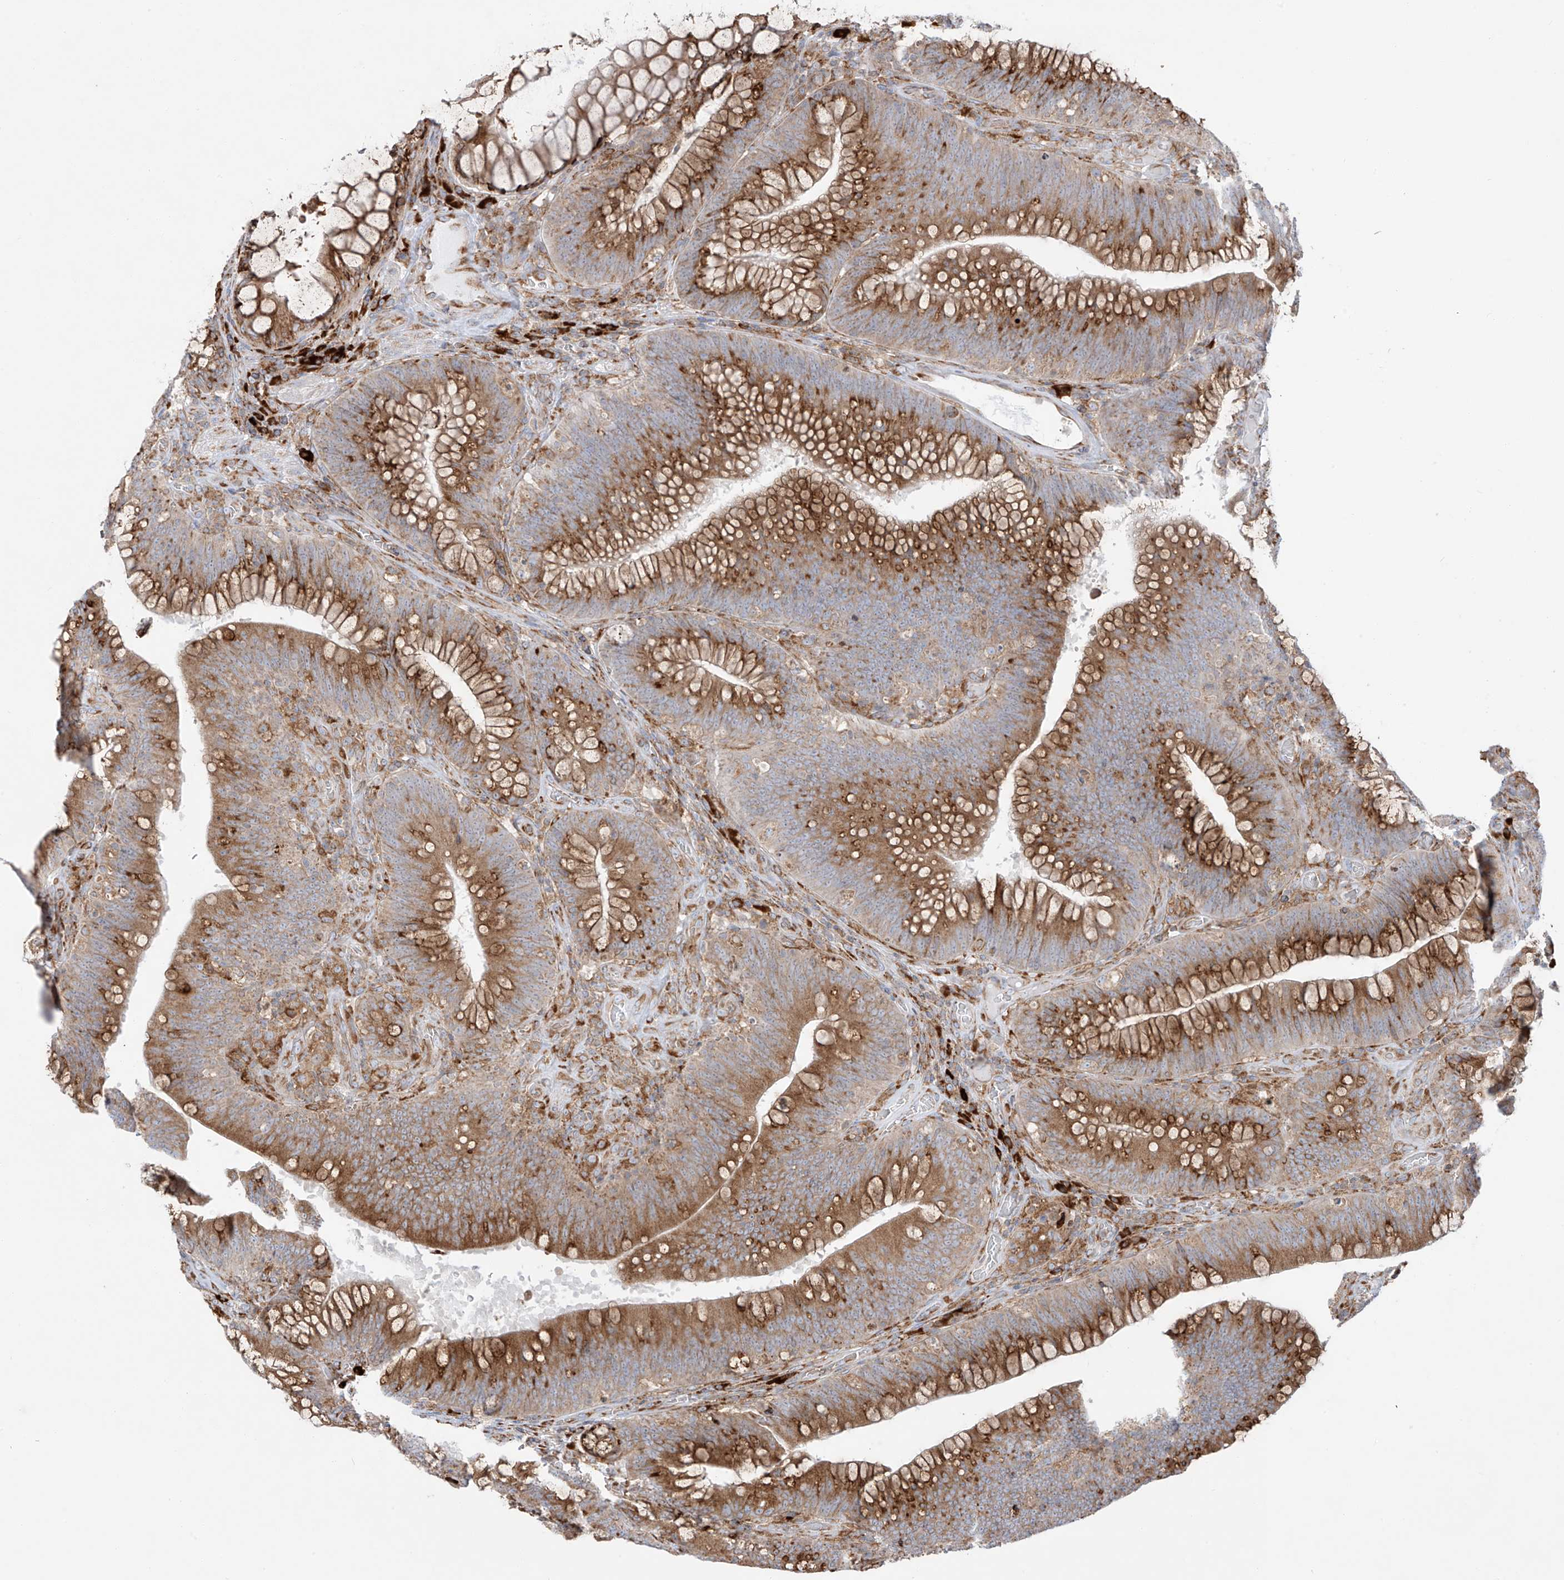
{"staining": {"intensity": "moderate", "quantity": ">75%", "location": "cytoplasmic/membranous"}, "tissue": "colorectal cancer", "cell_type": "Tumor cells", "image_type": "cancer", "snomed": [{"axis": "morphology", "description": "Normal tissue, NOS"}, {"axis": "topography", "description": "Colon"}], "caption": "Immunohistochemical staining of colorectal cancer shows medium levels of moderate cytoplasmic/membranous expression in approximately >75% of tumor cells.", "gene": "MX1", "patient": {"sex": "female", "age": 82}}